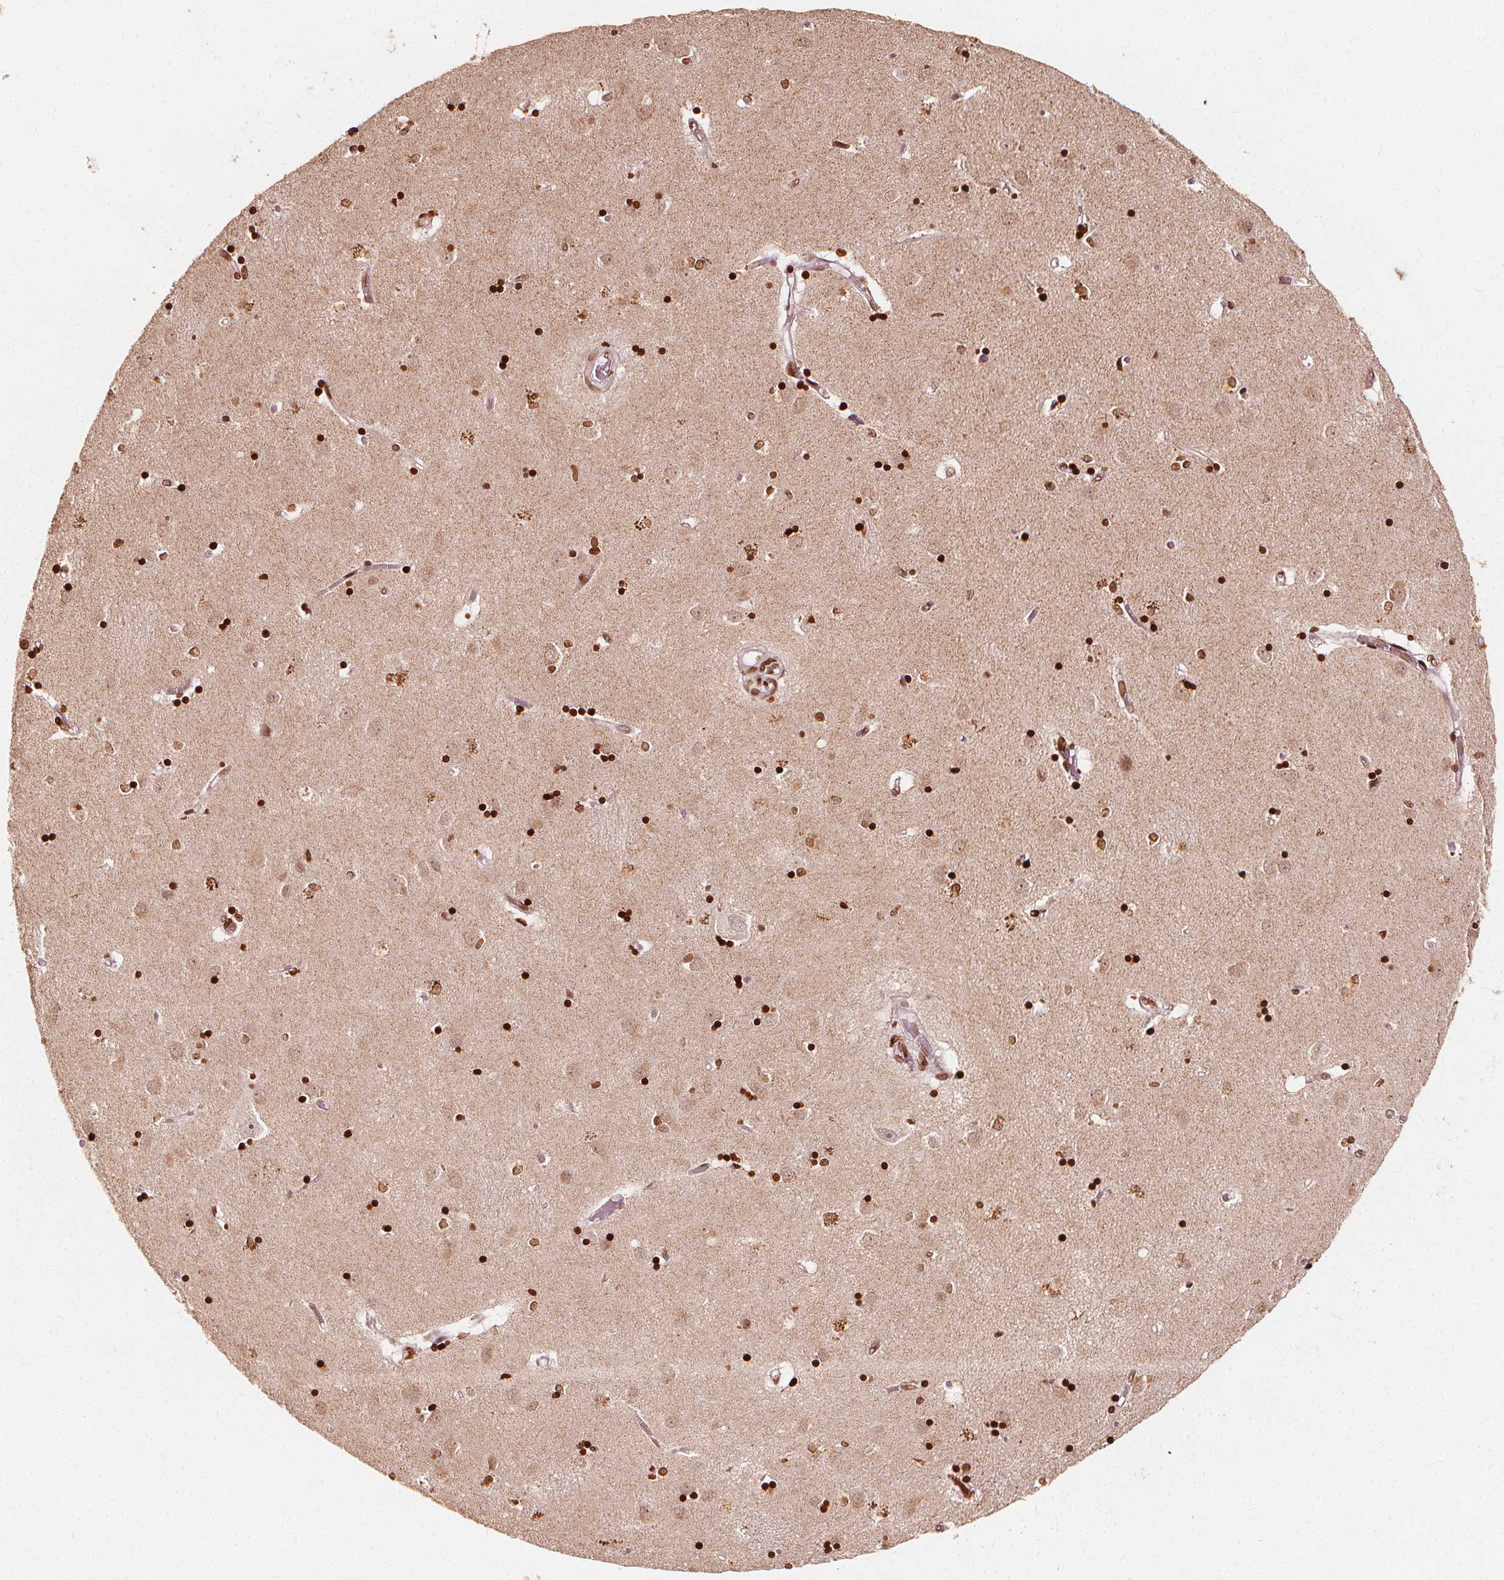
{"staining": {"intensity": "strong", "quantity": ">75%", "location": "nuclear"}, "tissue": "caudate", "cell_type": "Glial cells", "image_type": "normal", "snomed": [{"axis": "morphology", "description": "Normal tissue, NOS"}, {"axis": "topography", "description": "Lateral ventricle wall"}], "caption": "Protein expression analysis of benign caudate shows strong nuclear staining in about >75% of glial cells. (Stains: DAB in brown, nuclei in blue, Microscopy: brightfield microscopy at high magnification).", "gene": "H3C14", "patient": {"sex": "male", "age": 54}}